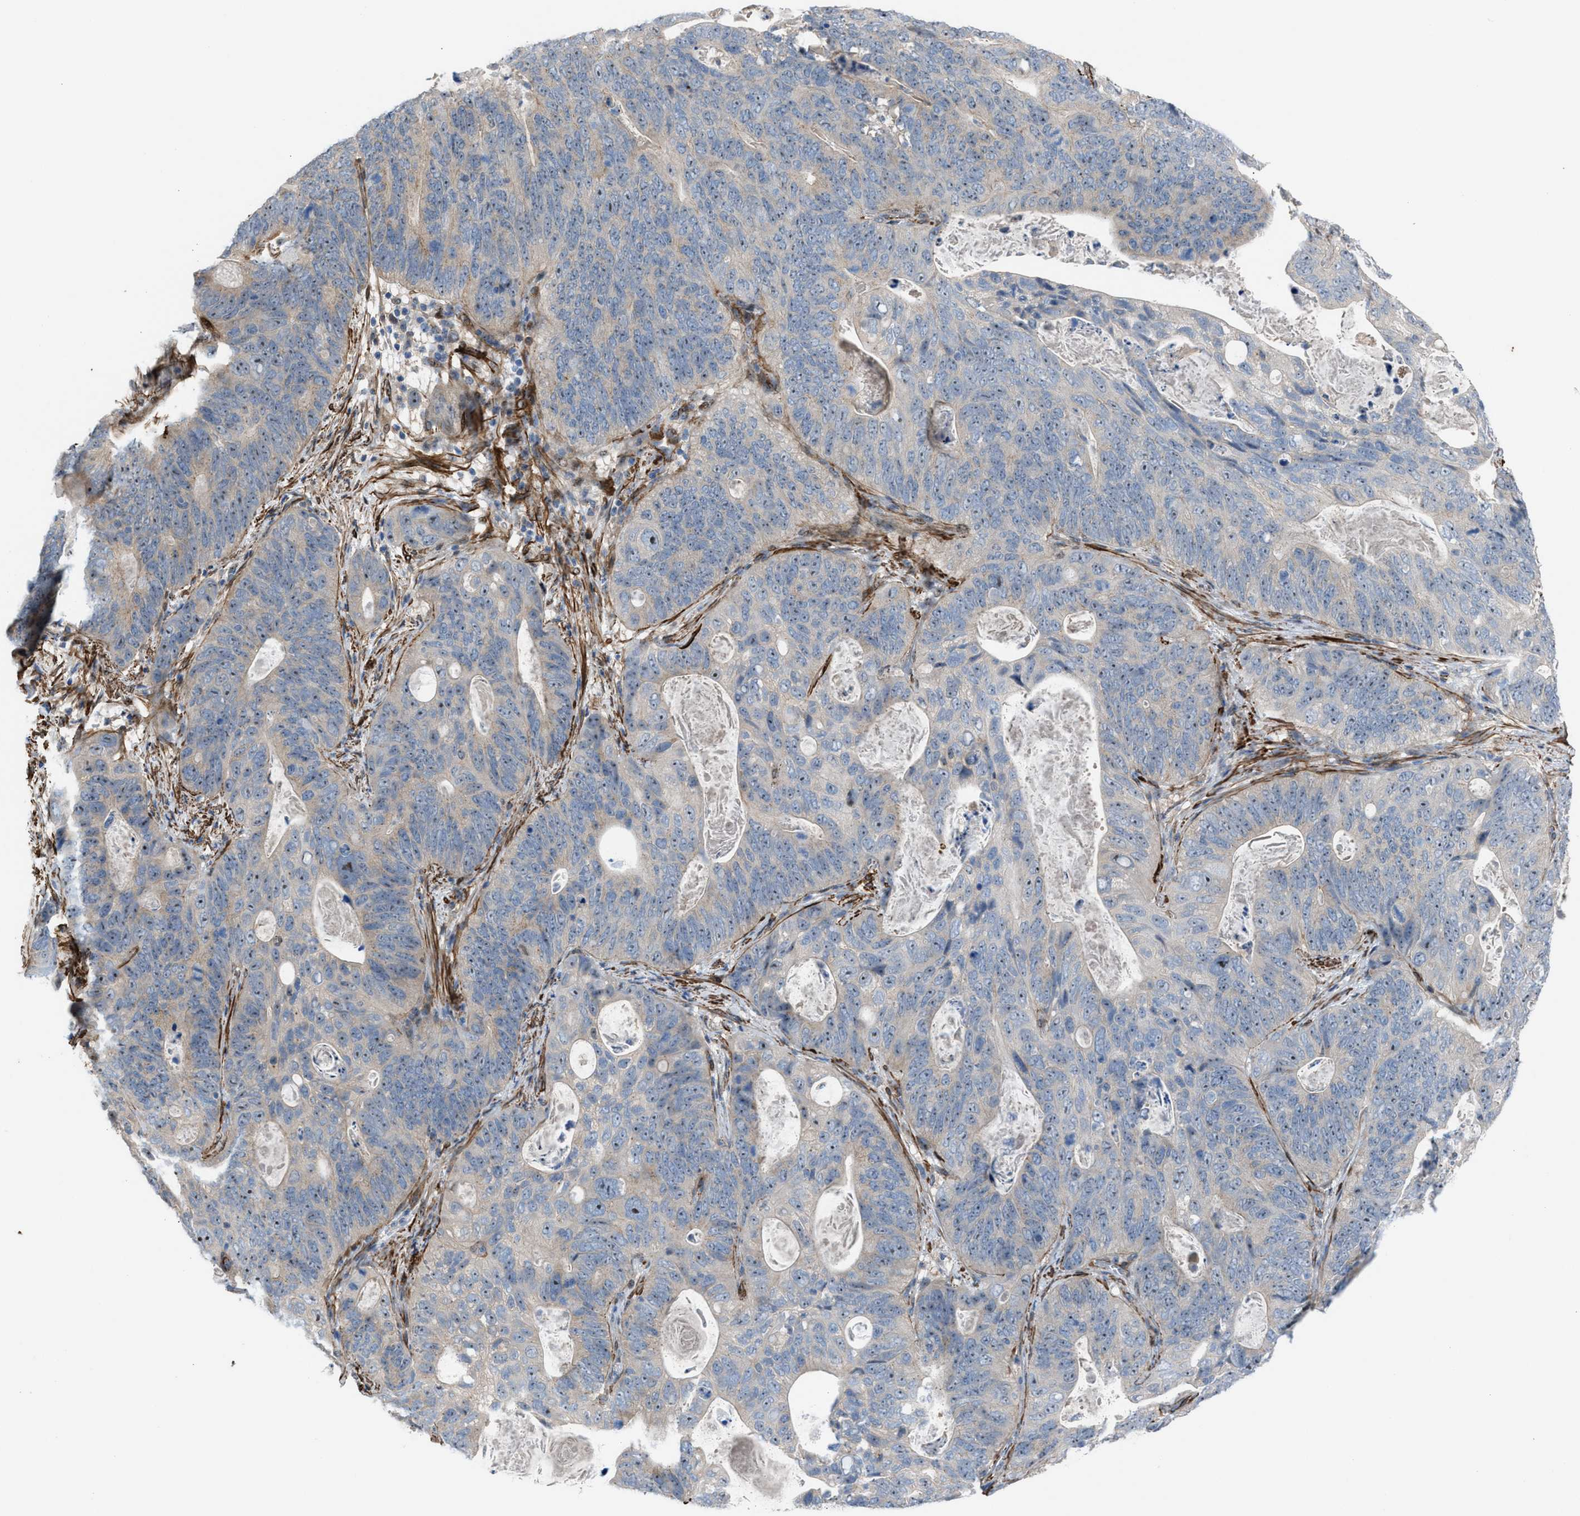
{"staining": {"intensity": "weak", "quantity": ">75%", "location": "nuclear"}, "tissue": "stomach cancer", "cell_type": "Tumor cells", "image_type": "cancer", "snomed": [{"axis": "morphology", "description": "Normal tissue, NOS"}, {"axis": "morphology", "description": "Adenocarcinoma, NOS"}, {"axis": "topography", "description": "Stomach"}], "caption": "An image showing weak nuclear staining in approximately >75% of tumor cells in stomach cancer, as visualized by brown immunohistochemical staining.", "gene": "NQO2", "patient": {"sex": "female", "age": 89}}